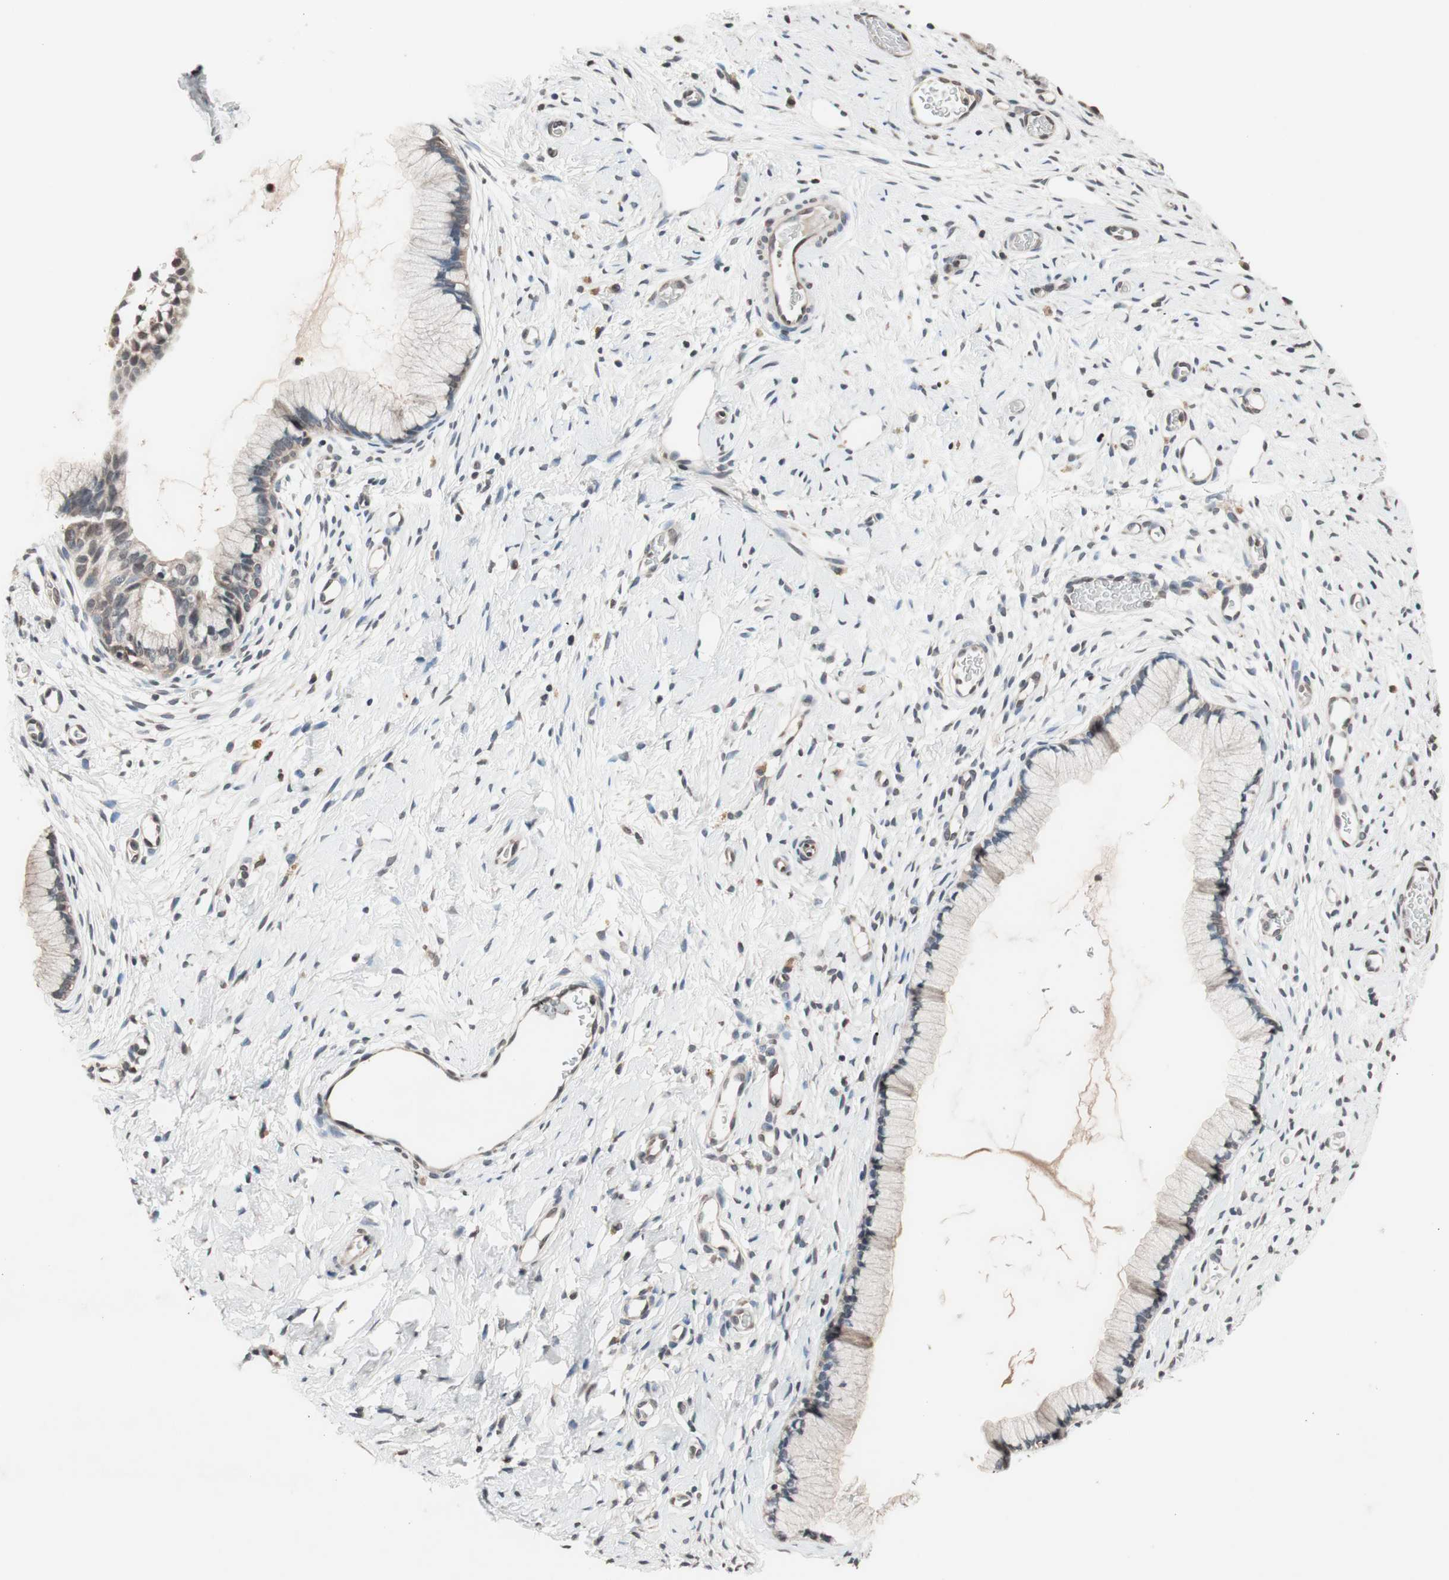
{"staining": {"intensity": "weak", "quantity": ">75%", "location": "cytoplasmic/membranous"}, "tissue": "cervix", "cell_type": "Glandular cells", "image_type": "normal", "snomed": [{"axis": "morphology", "description": "Normal tissue, NOS"}, {"axis": "topography", "description": "Cervix"}], "caption": "Immunohistochemistry staining of benign cervix, which exhibits low levels of weak cytoplasmic/membranous expression in about >75% of glandular cells indicating weak cytoplasmic/membranous protein expression. The staining was performed using DAB (brown) for protein detection and nuclei were counterstained in hematoxylin (blue).", "gene": "GCLC", "patient": {"sex": "female", "age": 65}}